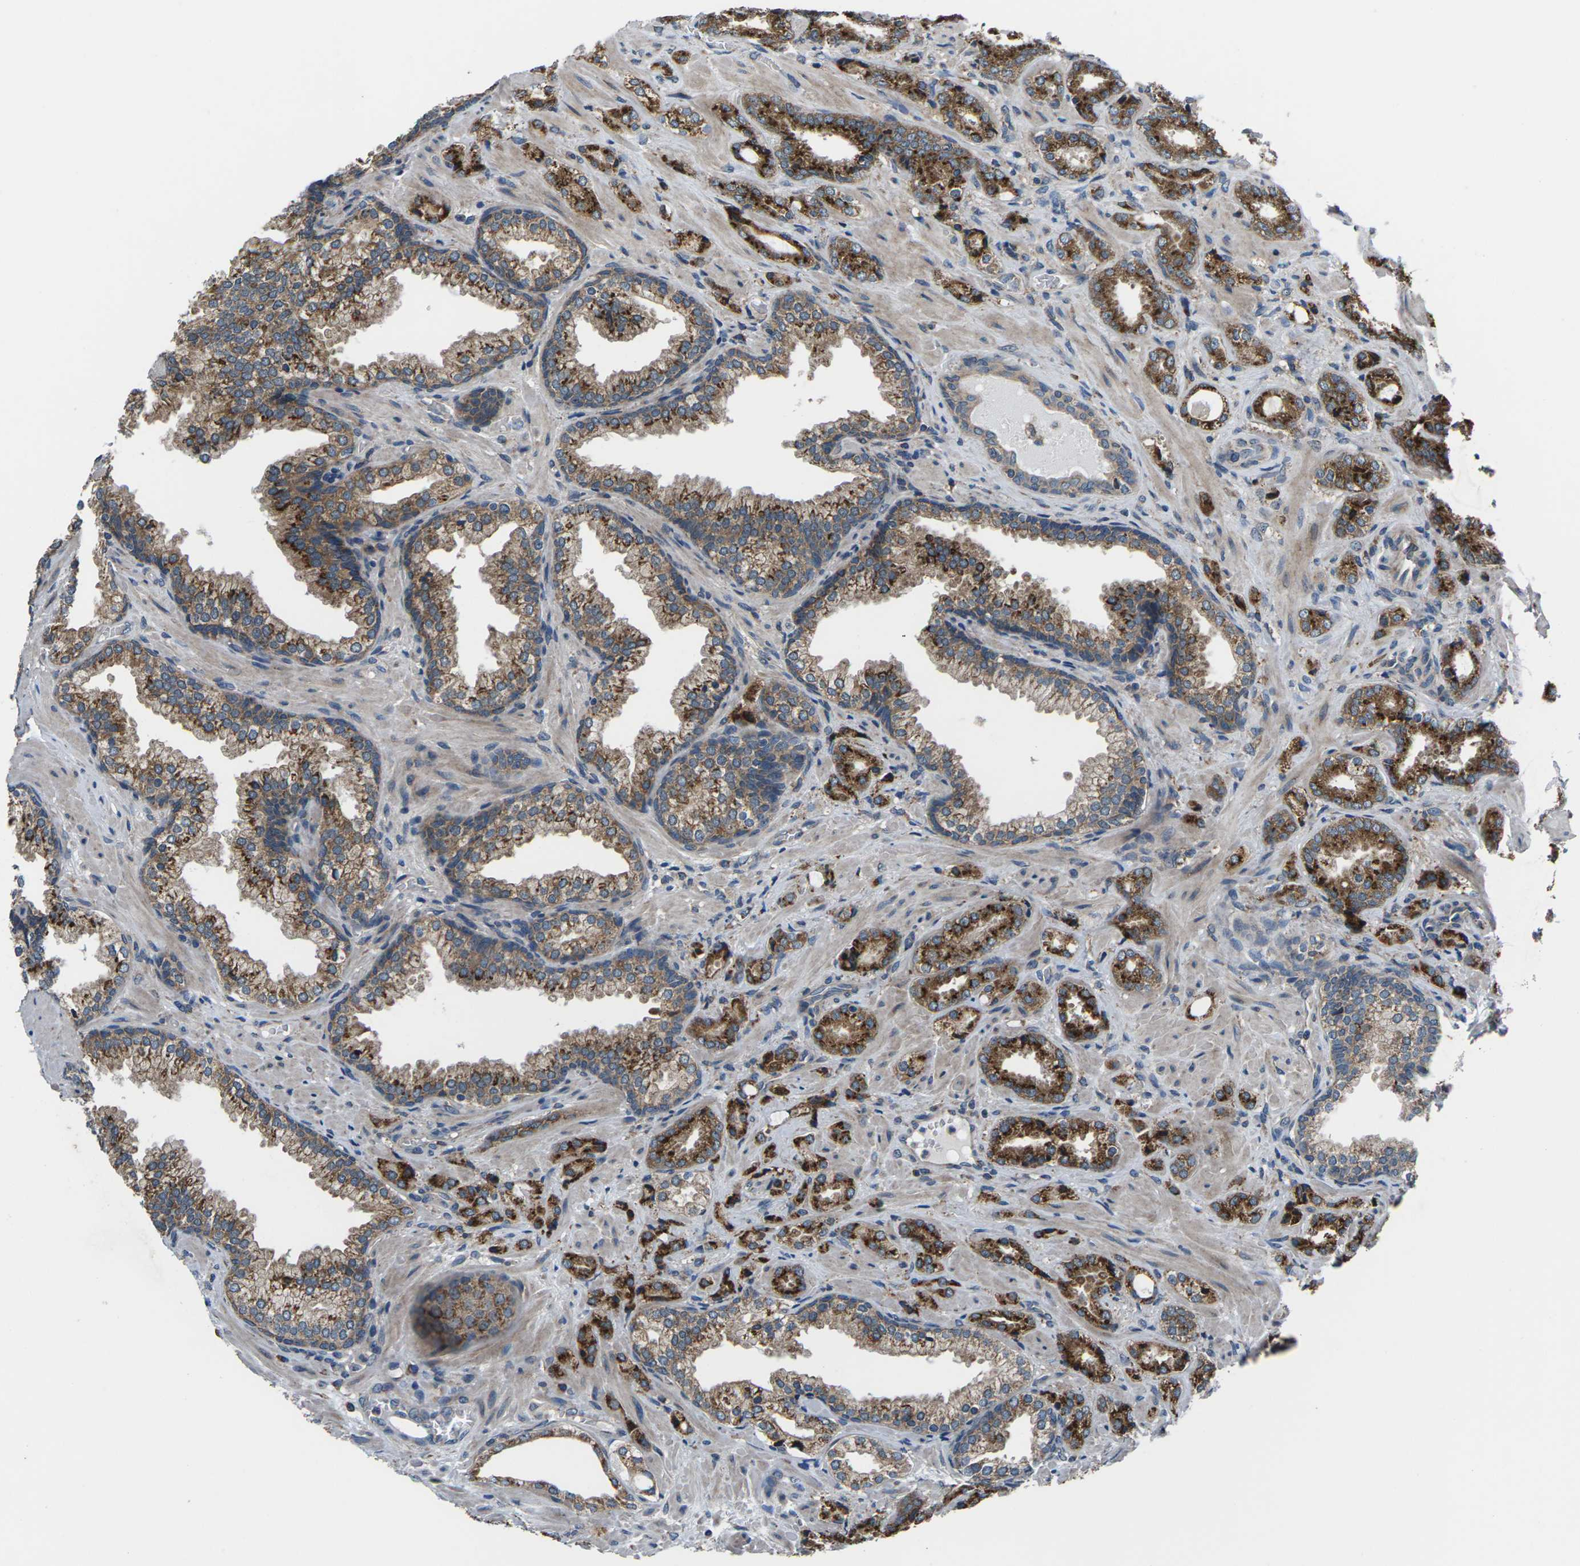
{"staining": {"intensity": "strong", "quantity": ">75%", "location": "cytoplasmic/membranous"}, "tissue": "prostate cancer", "cell_type": "Tumor cells", "image_type": "cancer", "snomed": [{"axis": "morphology", "description": "Adenocarcinoma, High grade"}, {"axis": "topography", "description": "Prostate"}], "caption": "Approximately >75% of tumor cells in human prostate high-grade adenocarcinoma exhibit strong cytoplasmic/membranous protein positivity as visualized by brown immunohistochemical staining.", "gene": "GABRP", "patient": {"sex": "male", "age": 64}}